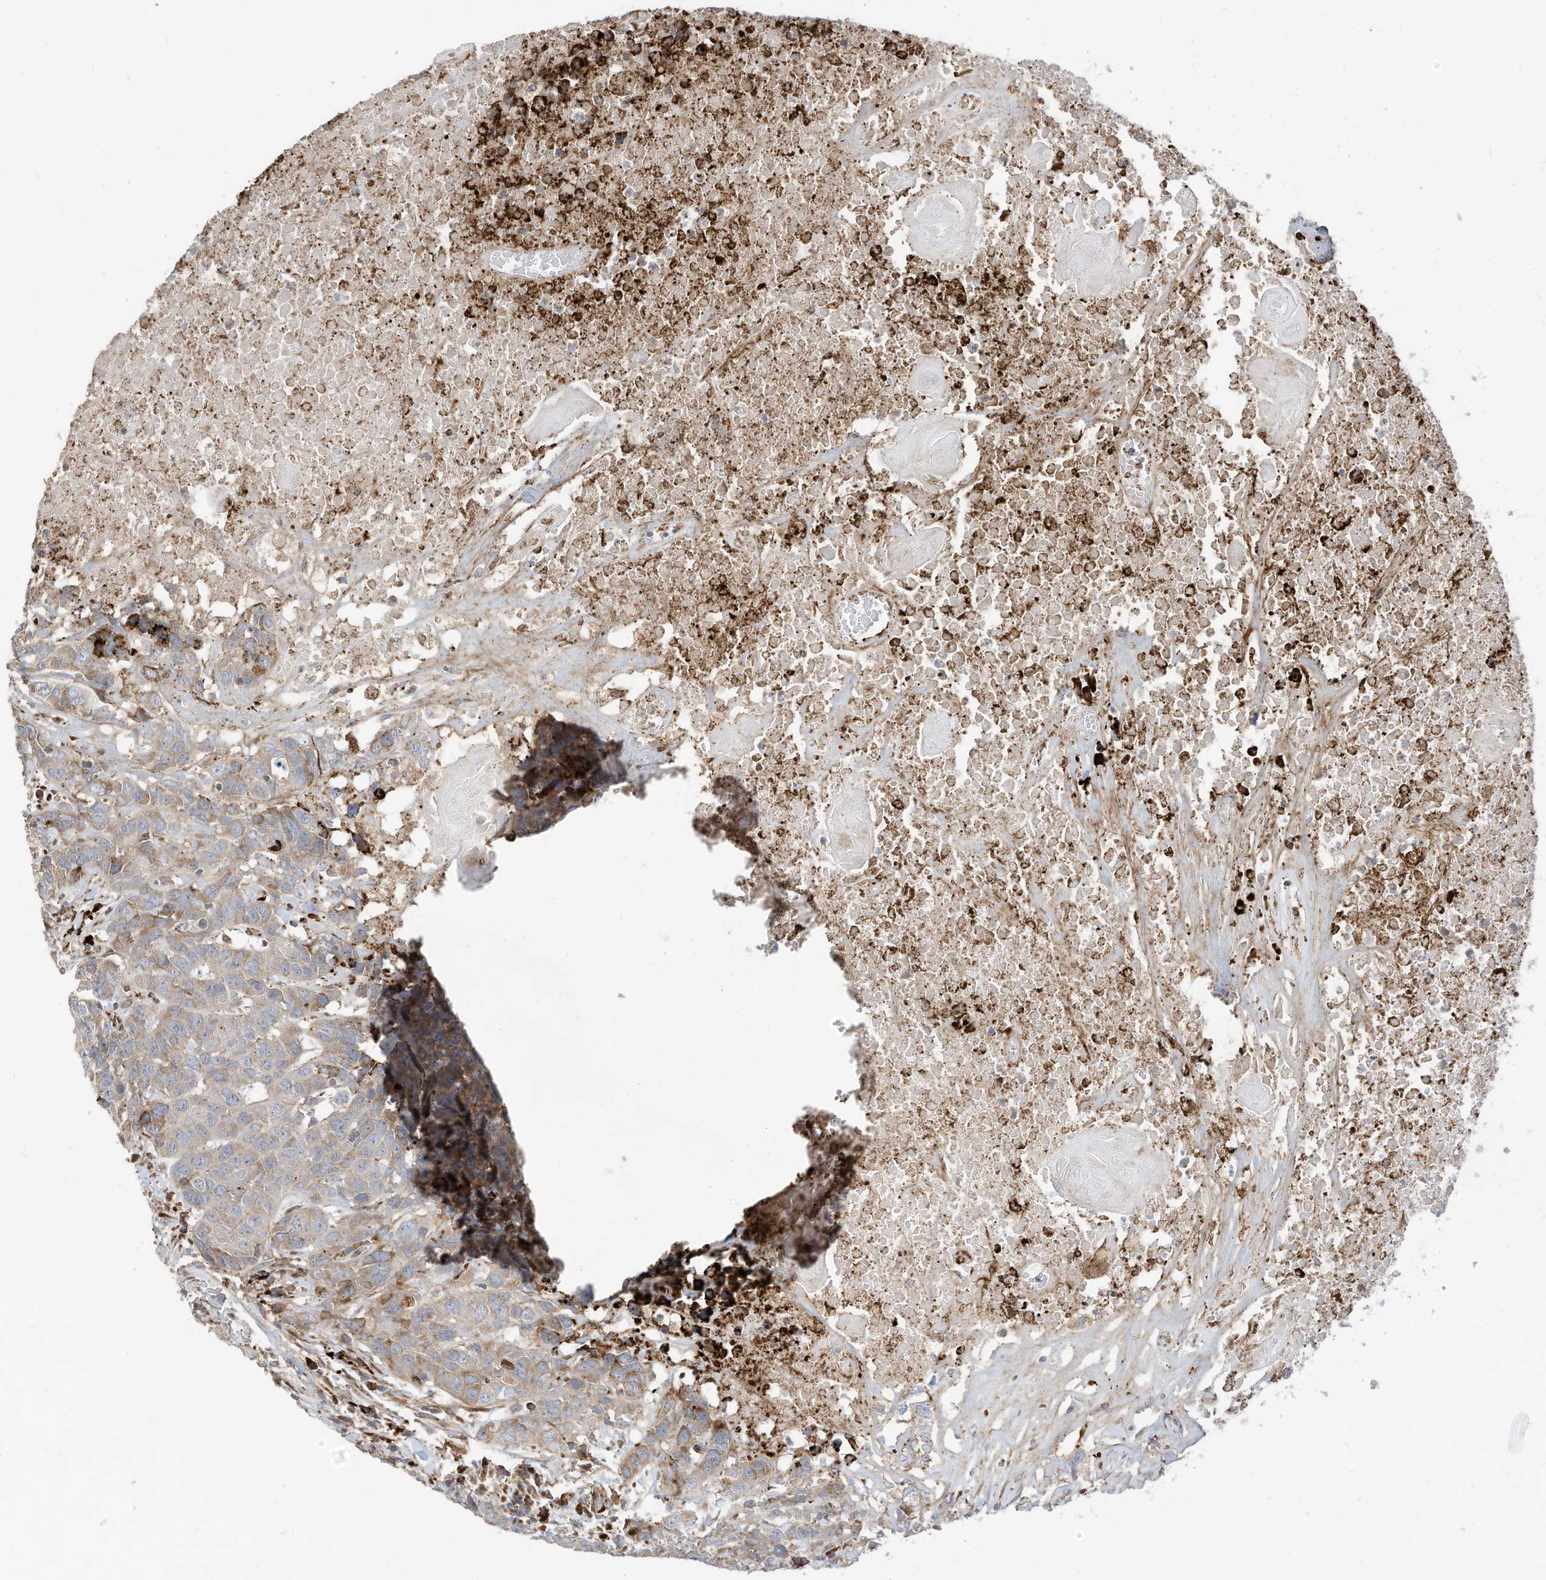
{"staining": {"intensity": "weak", "quantity": "<25%", "location": "cytoplasmic/membranous"}, "tissue": "head and neck cancer", "cell_type": "Tumor cells", "image_type": "cancer", "snomed": [{"axis": "morphology", "description": "Squamous cell carcinoma, NOS"}, {"axis": "topography", "description": "Head-Neck"}], "caption": "IHC of head and neck squamous cell carcinoma demonstrates no staining in tumor cells.", "gene": "TRNAU1AP", "patient": {"sex": "male", "age": 66}}